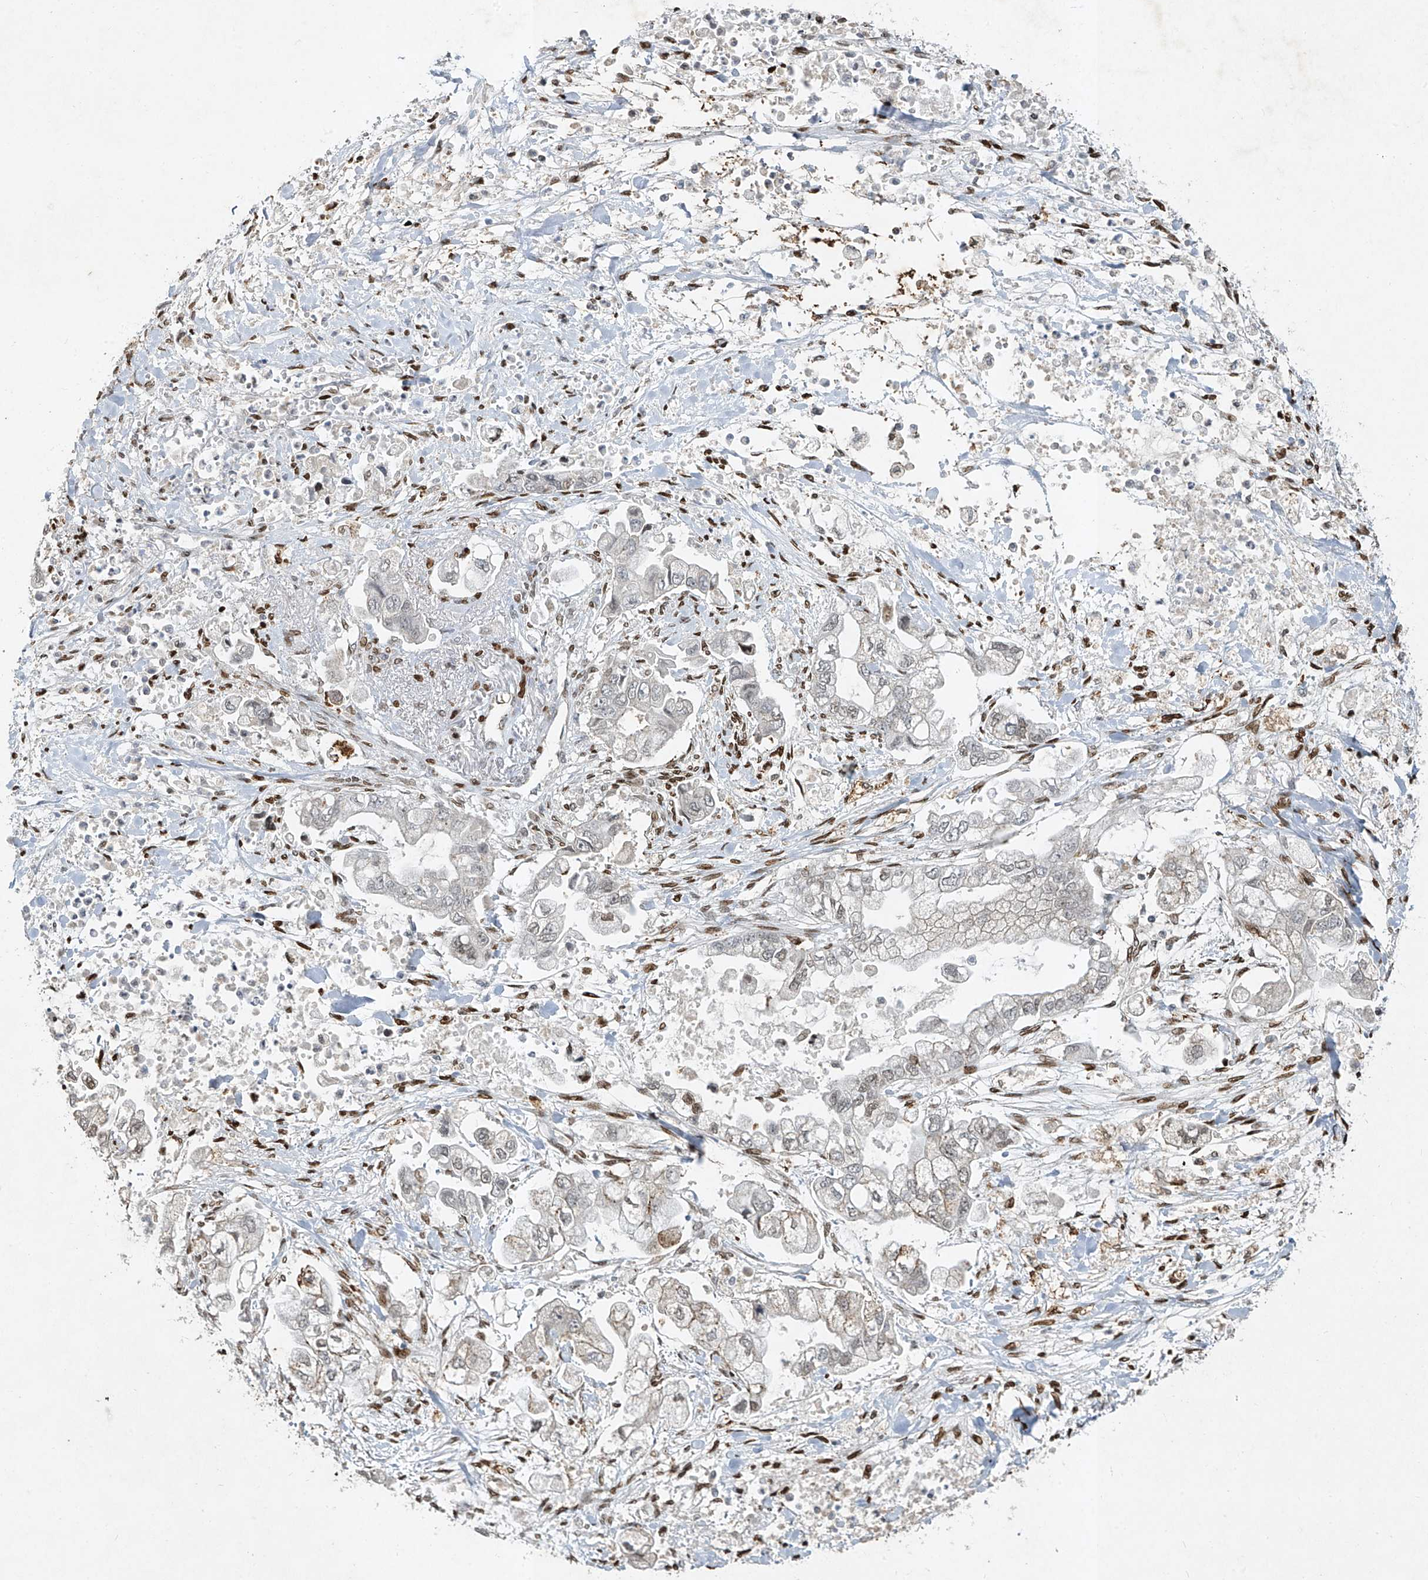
{"staining": {"intensity": "weak", "quantity": "<25%", "location": "nuclear"}, "tissue": "stomach cancer", "cell_type": "Tumor cells", "image_type": "cancer", "snomed": [{"axis": "morphology", "description": "Normal tissue, NOS"}, {"axis": "morphology", "description": "Adenocarcinoma, NOS"}, {"axis": "topography", "description": "Stomach"}], "caption": "Immunohistochemical staining of stomach cancer (adenocarcinoma) demonstrates no significant positivity in tumor cells.", "gene": "ATRIP", "patient": {"sex": "male", "age": 62}}